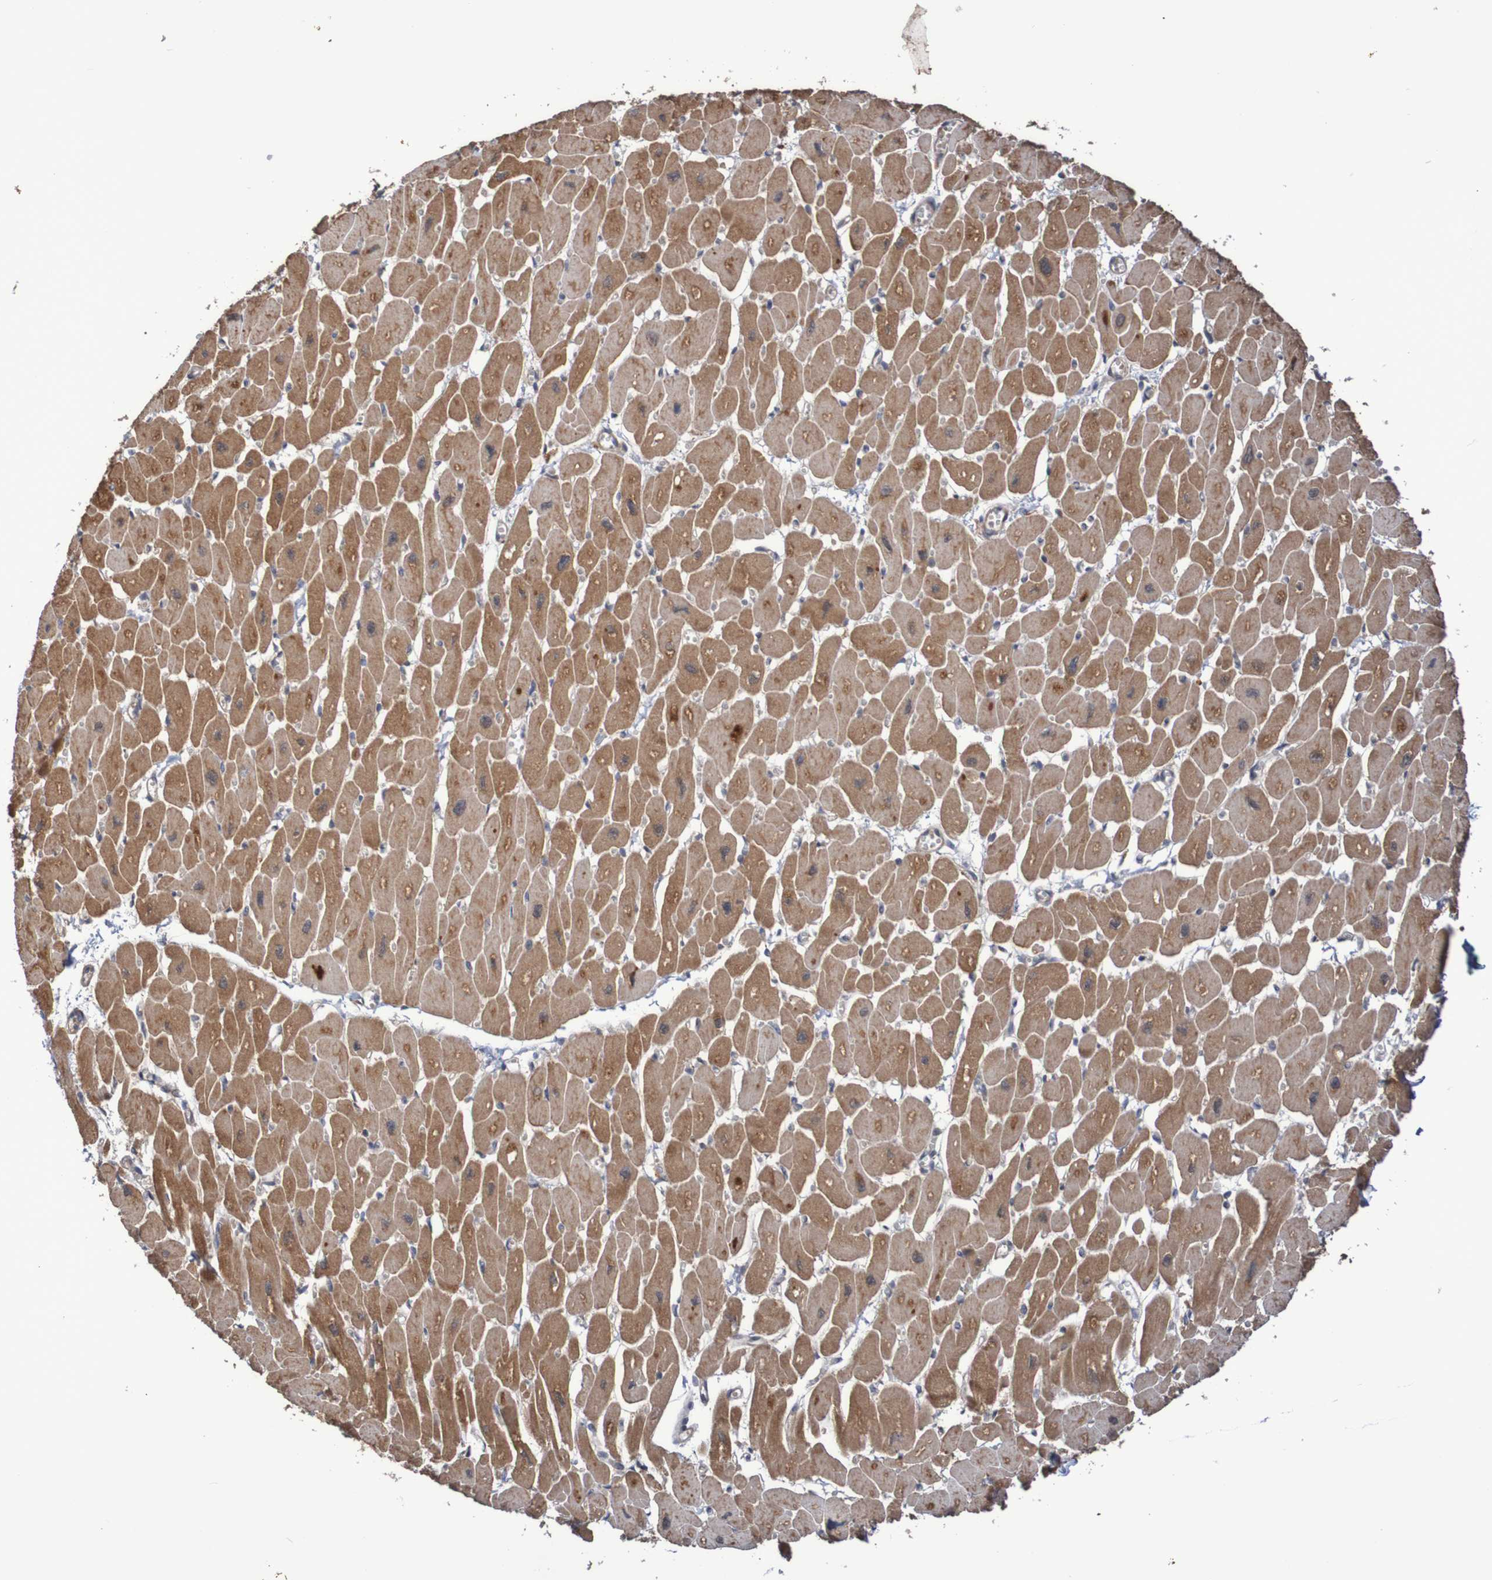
{"staining": {"intensity": "moderate", "quantity": ">75%", "location": "cytoplasmic/membranous"}, "tissue": "heart muscle", "cell_type": "Cardiomyocytes", "image_type": "normal", "snomed": [{"axis": "morphology", "description": "Normal tissue, NOS"}, {"axis": "topography", "description": "Heart"}], "caption": "Cardiomyocytes show moderate cytoplasmic/membranous expression in about >75% of cells in normal heart muscle. (DAB (3,3'-diaminobenzidine) = brown stain, brightfield microscopy at high magnification).", "gene": "PHPT1", "patient": {"sex": "female", "age": 54}}